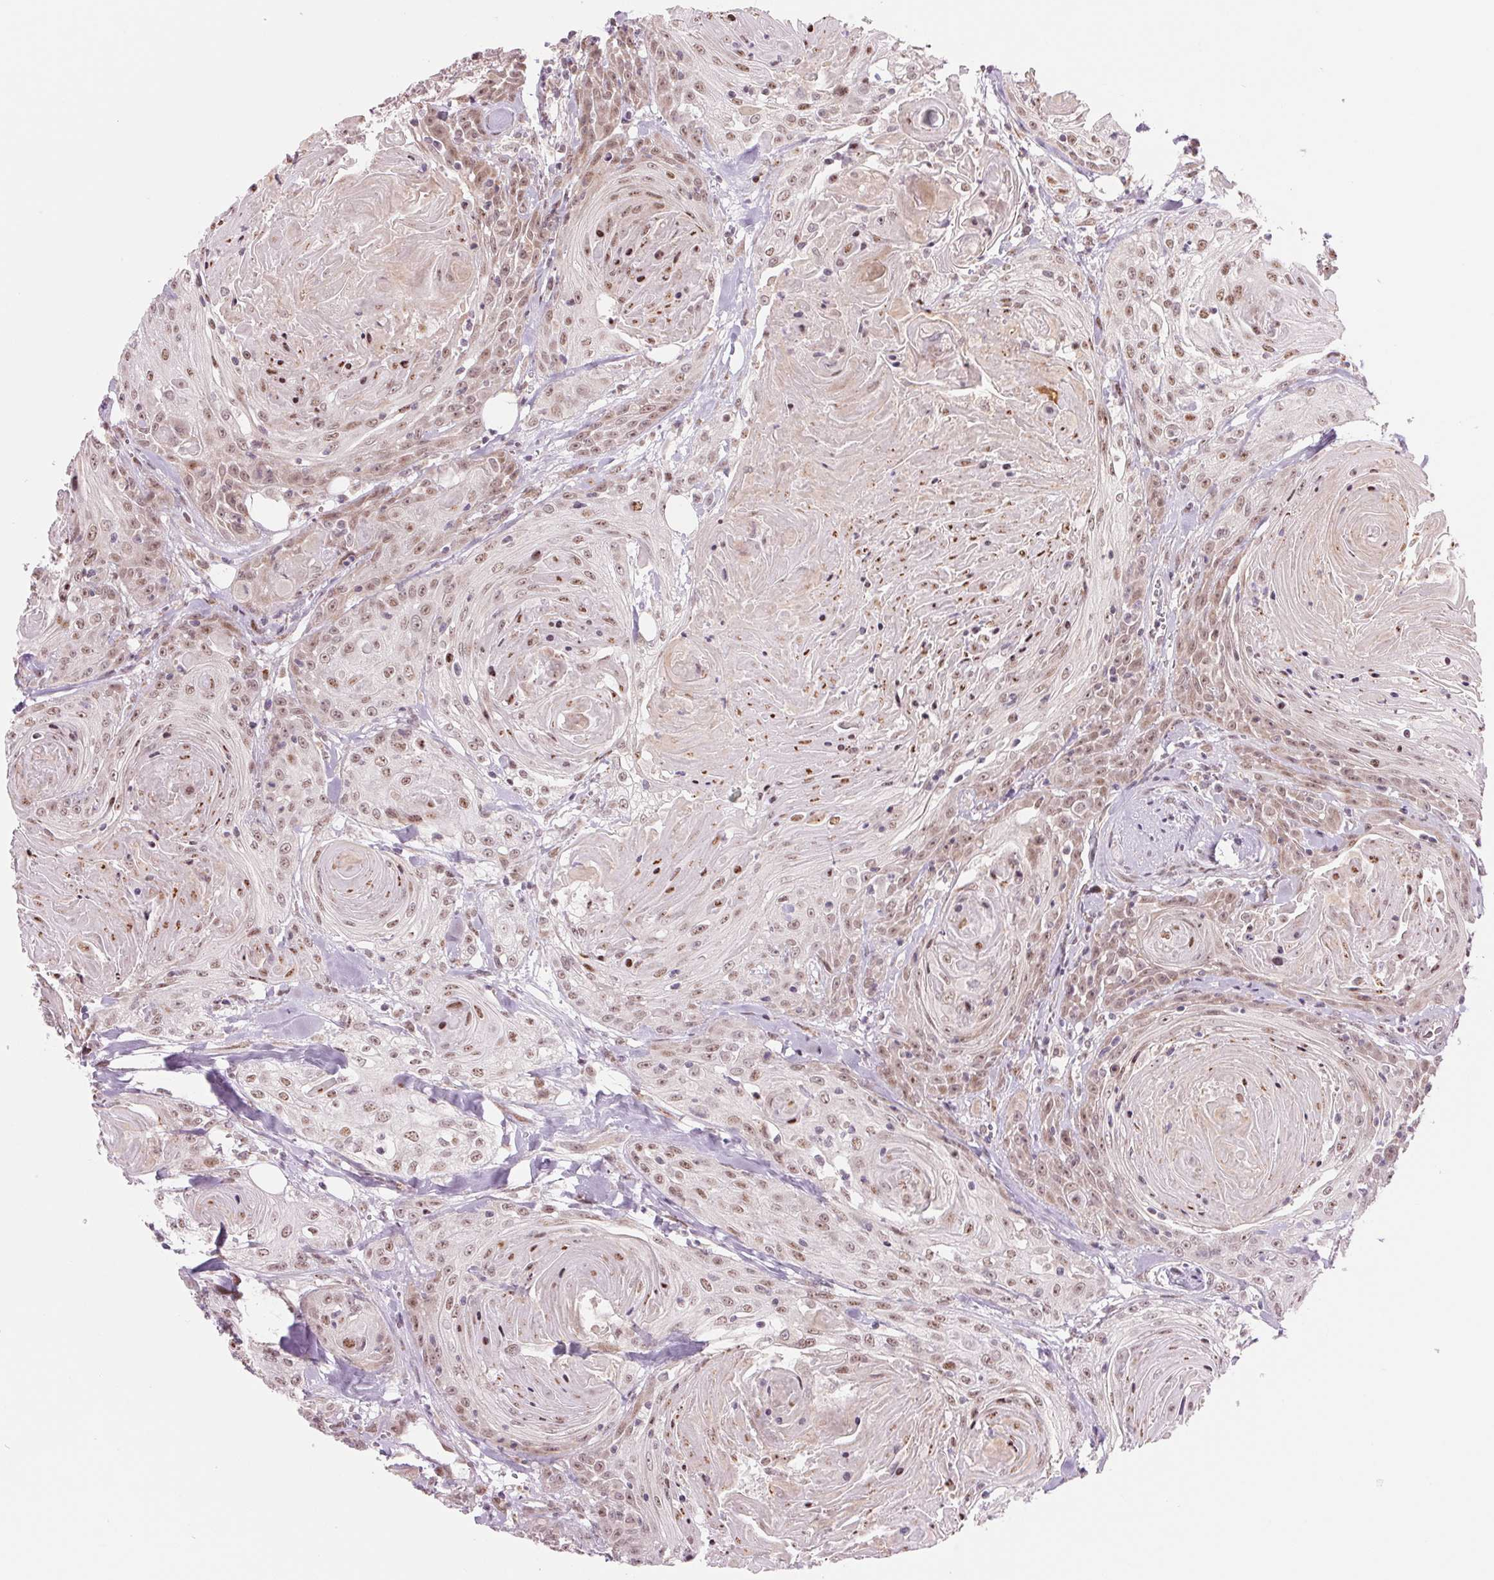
{"staining": {"intensity": "weak", "quantity": ">75%", "location": "nuclear"}, "tissue": "head and neck cancer", "cell_type": "Tumor cells", "image_type": "cancer", "snomed": [{"axis": "morphology", "description": "Squamous cell carcinoma, NOS"}, {"axis": "topography", "description": "Head-Neck"}], "caption": "Protein staining reveals weak nuclear expression in approximately >75% of tumor cells in head and neck cancer. (DAB (3,3'-diaminobenzidine) = brown stain, brightfield microscopy at high magnification).", "gene": "ARHGAP32", "patient": {"sex": "female", "age": 84}}